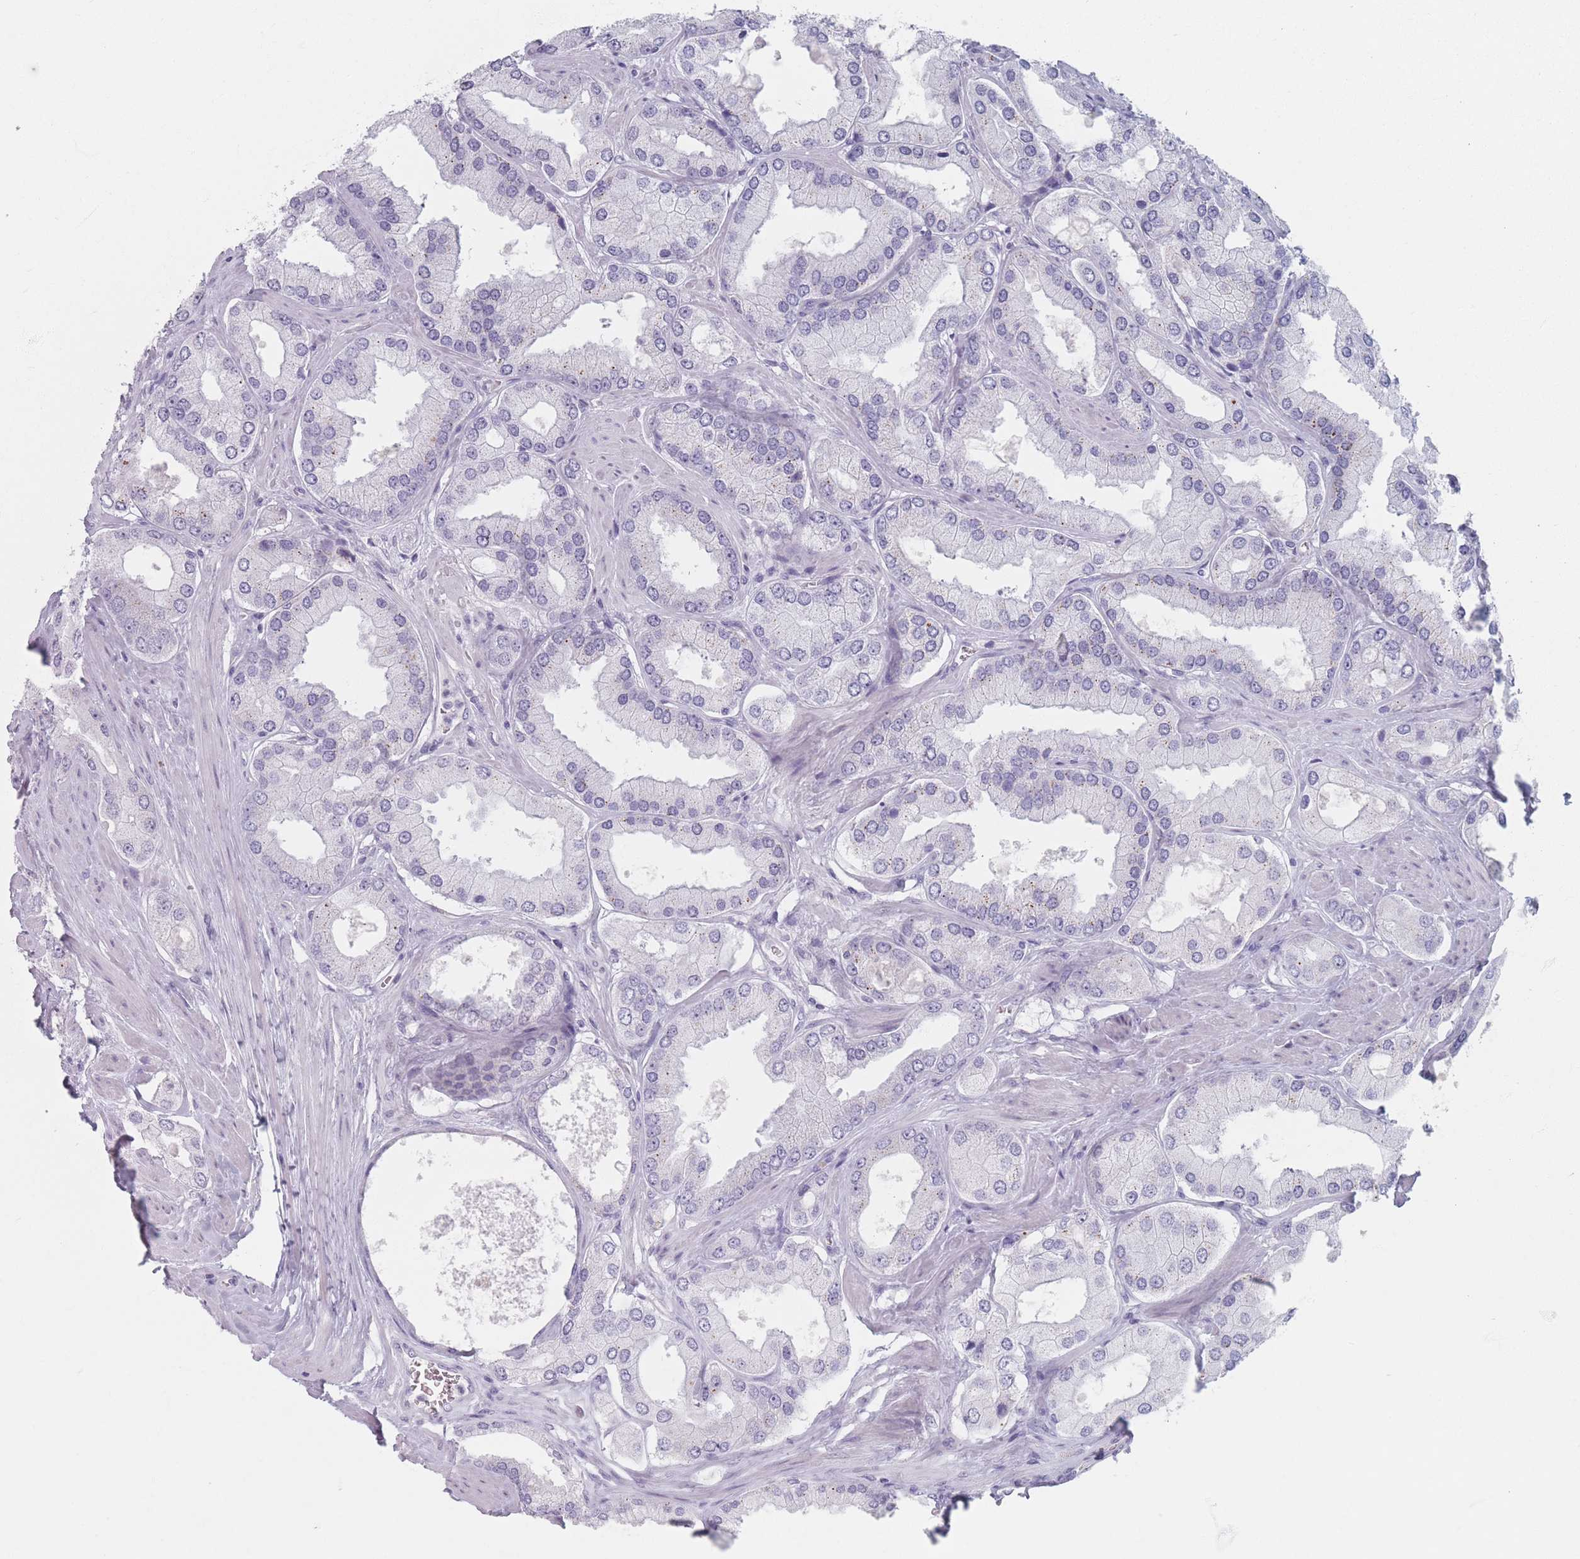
{"staining": {"intensity": "negative", "quantity": "none", "location": "none"}, "tissue": "prostate cancer", "cell_type": "Tumor cells", "image_type": "cancer", "snomed": [{"axis": "morphology", "description": "Adenocarcinoma, Low grade"}, {"axis": "topography", "description": "Prostate"}], "caption": "This is an immunohistochemistry image of prostate cancer. There is no expression in tumor cells.", "gene": "PIGM", "patient": {"sex": "male", "age": 42}}